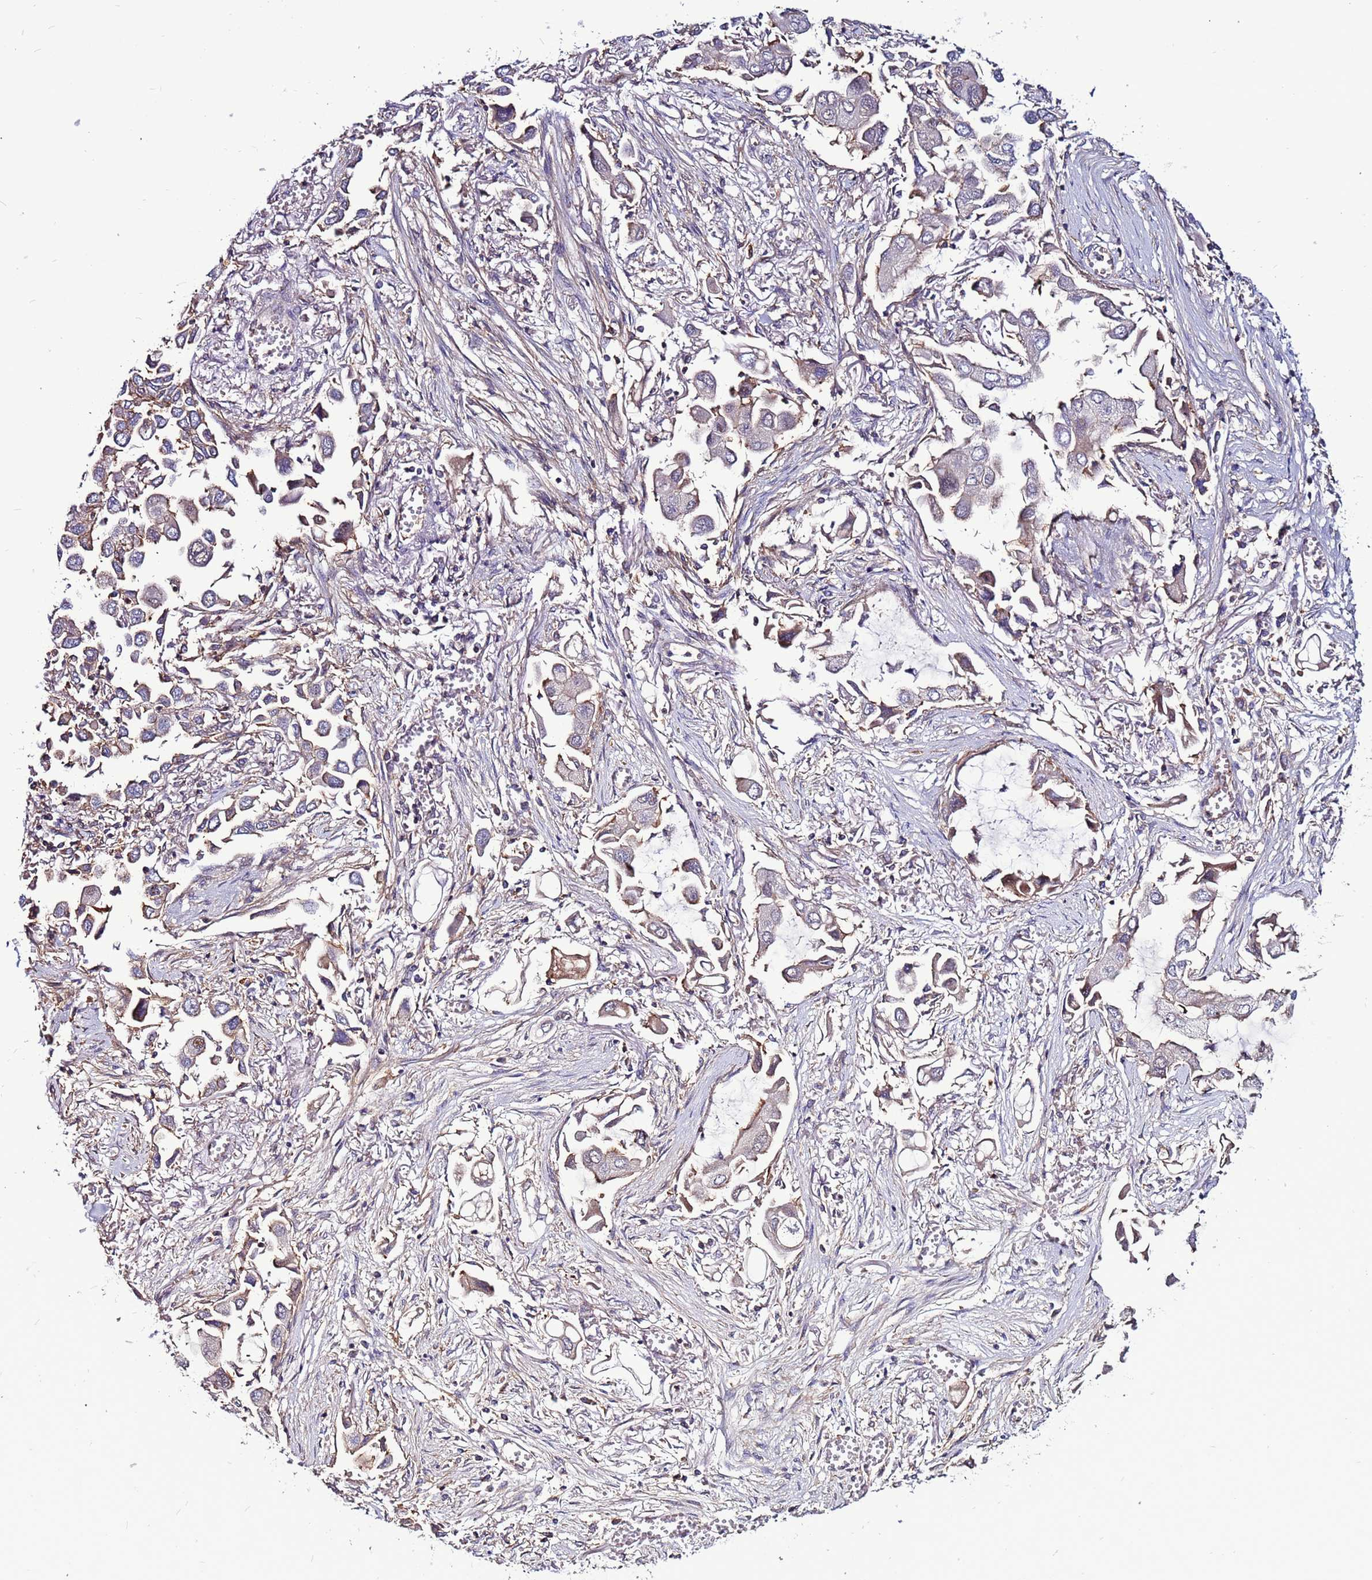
{"staining": {"intensity": "moderate", "quantity": "<25%", "location": "cytoplasmic/membranous"}, "tissue": "lung cancer", "cell_type": "Tumor cells", "image_type": "cancer", "snomed": [{"axis": "morphology", "description": "Adenocarcinoma, NOS"}, {"axis": "topography", "description": "Lung"}], "caption": "Immunohistochemical staining of lung cancer exhibits moderate cytoplasmic/membranous protein staining in about <25% of tumor cells. (DAB = brown stain, brightfield microscopy at high magnification).", "gene": "NRN1L", "patient": {"sex": "female", "age": 76}}